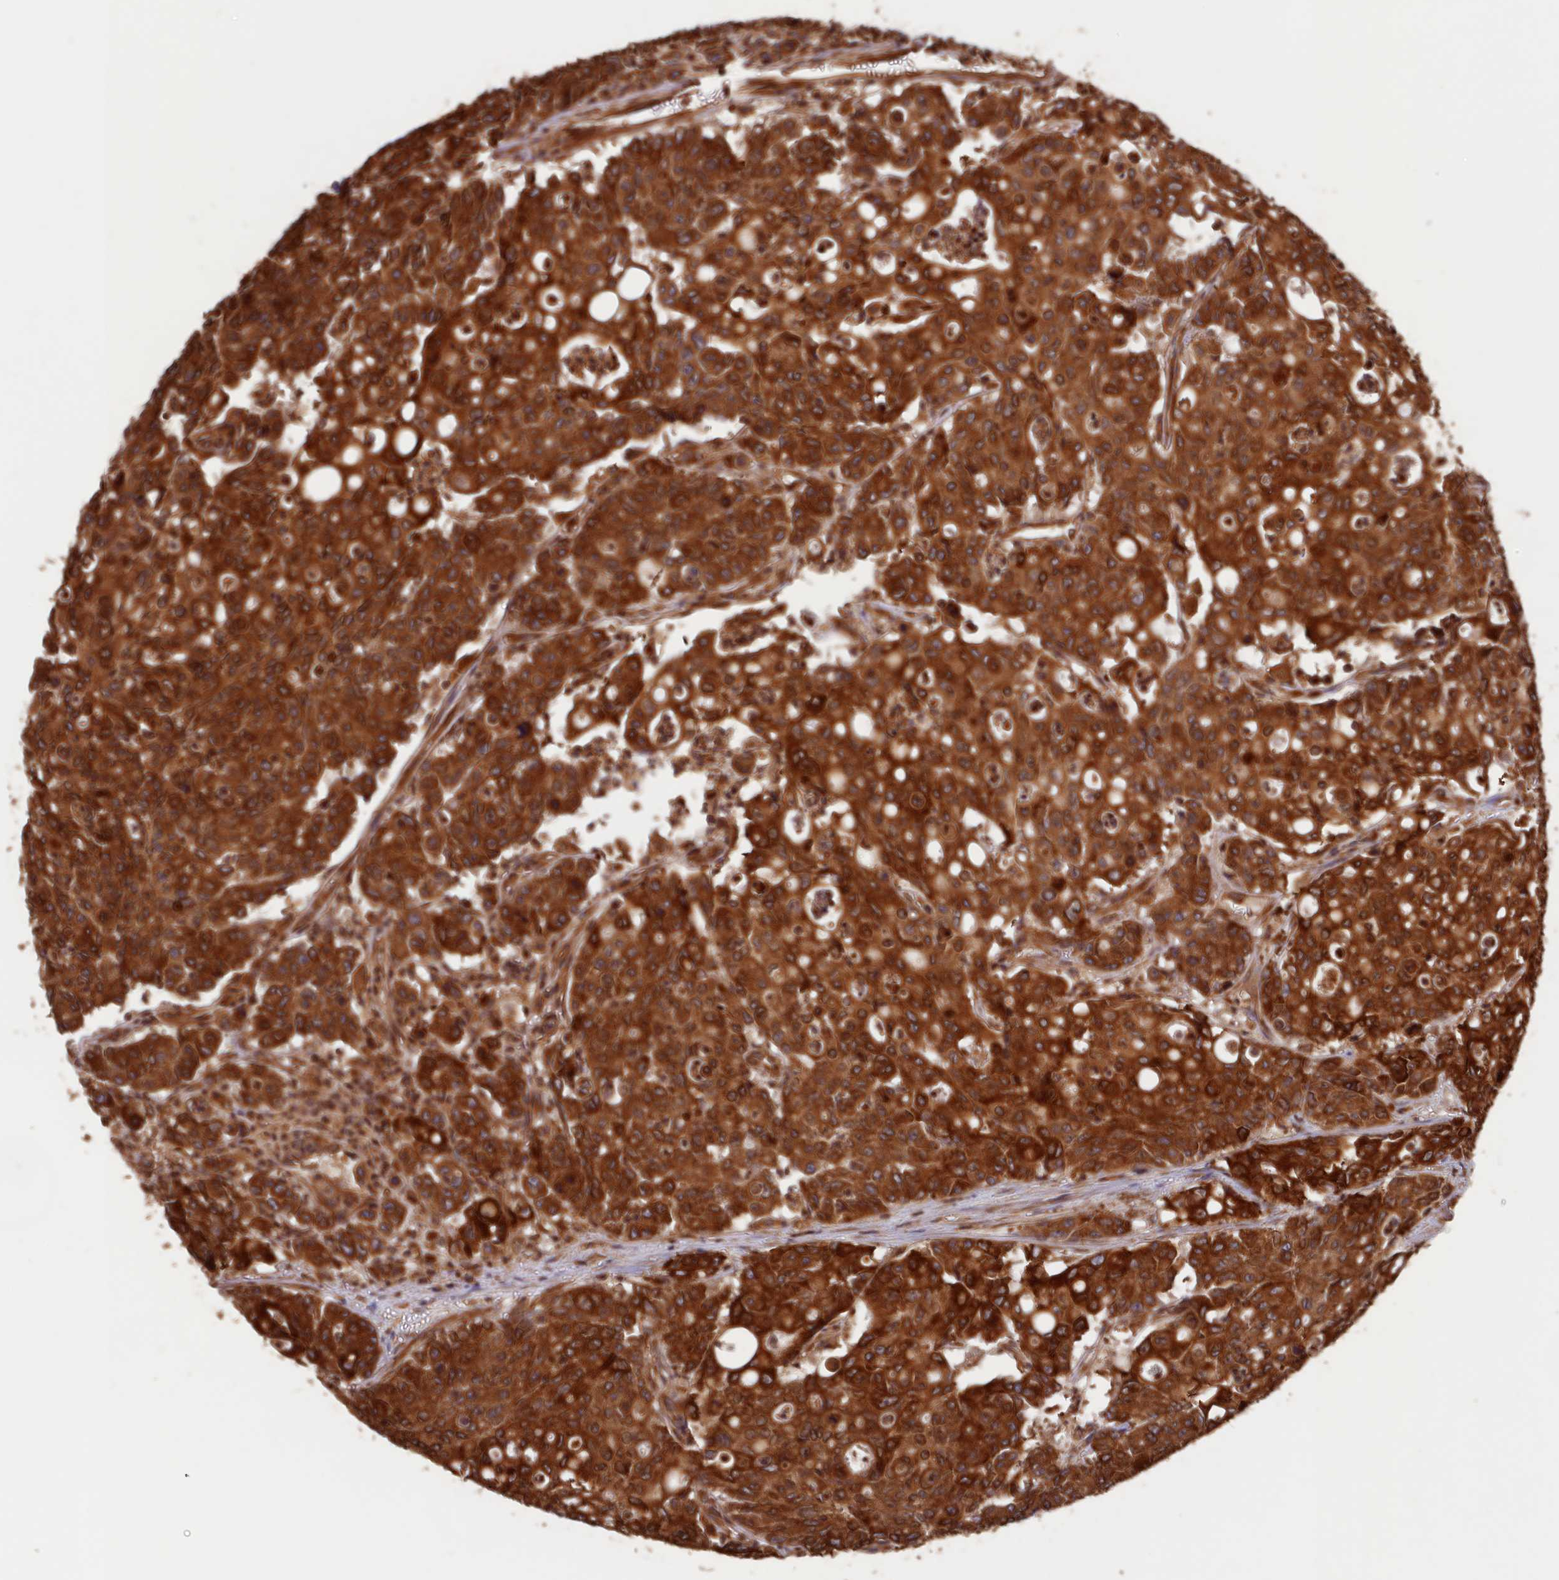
{"staining": {"intensity": "strong", "quantity": ">75%", "location": "cytoplasmic/membranous"}, "tissue": "colorectal cancer", "cell_type": "Tumor cells", "image_type": "cancer", "snomed": [{"axis": "morphology", "description": "Adenocarcinoma, NOS"}, {"axis": "topography", "description": "Colon"}], "caption": "Immunohistochemical staining of human adenocarcinoma (colorectal) displays high levels of strong cytoplasmic/membranous protein staining in approximately >75% of tumor cells.", "gene": "HMOX2", "patient": {"sex": "male", "age": 51}}